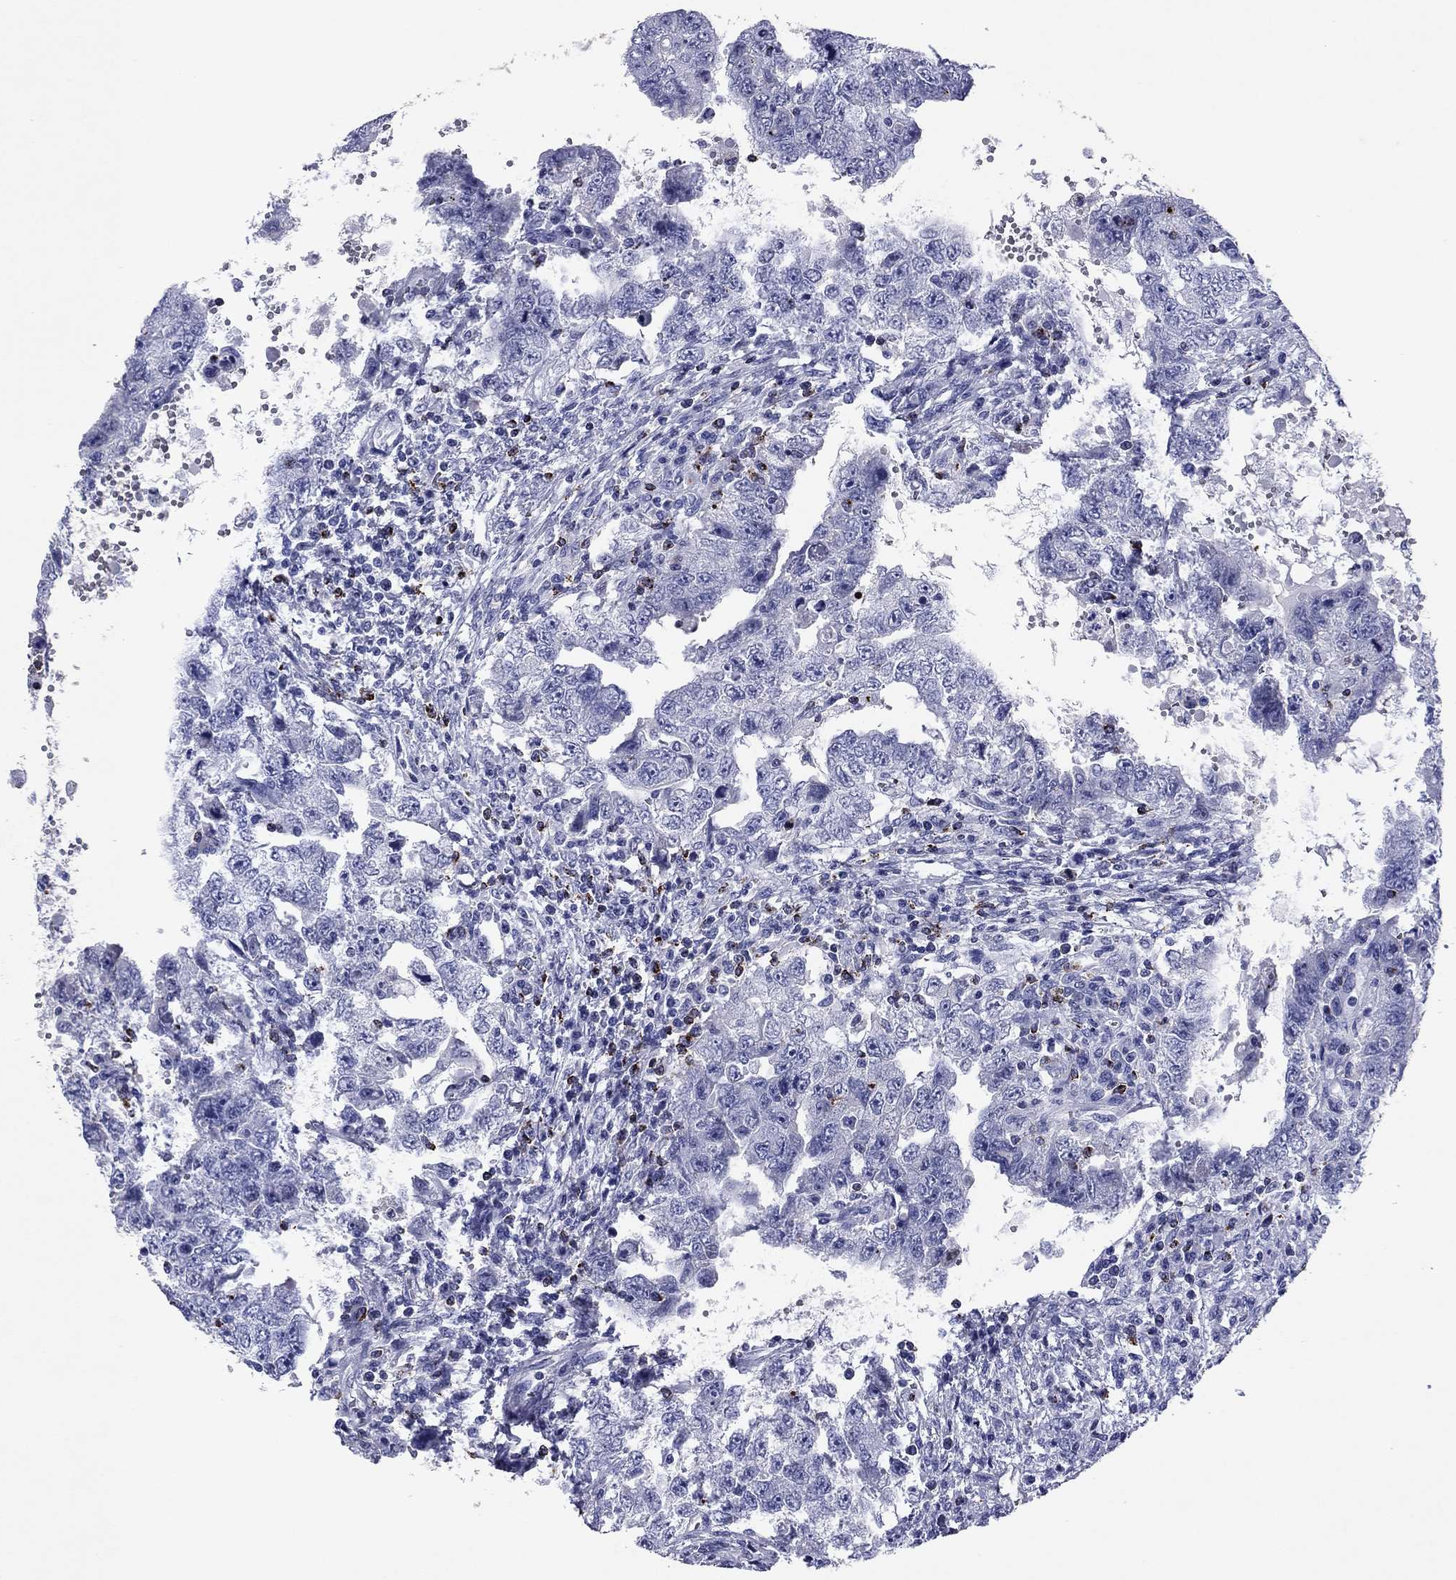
{"staining": {"intensity": "negative", "quantity": "none", "location": "none"}, "tissue": "testis cancer", "cell_type": "Tumor cells", "image_type": "cancer", "snomed": [{"axis": "morphology", "description": "Carcinoma, Embryonal, NOS"}, {"axis": "topography", "description": "Testis"}], "caption": "Protein analysis of testis cancer (embryonal carcinoma) reveals no significant expression in tumor cells.", "gene": "GZMK", "patient": {"sex": "male", "age": 26}}